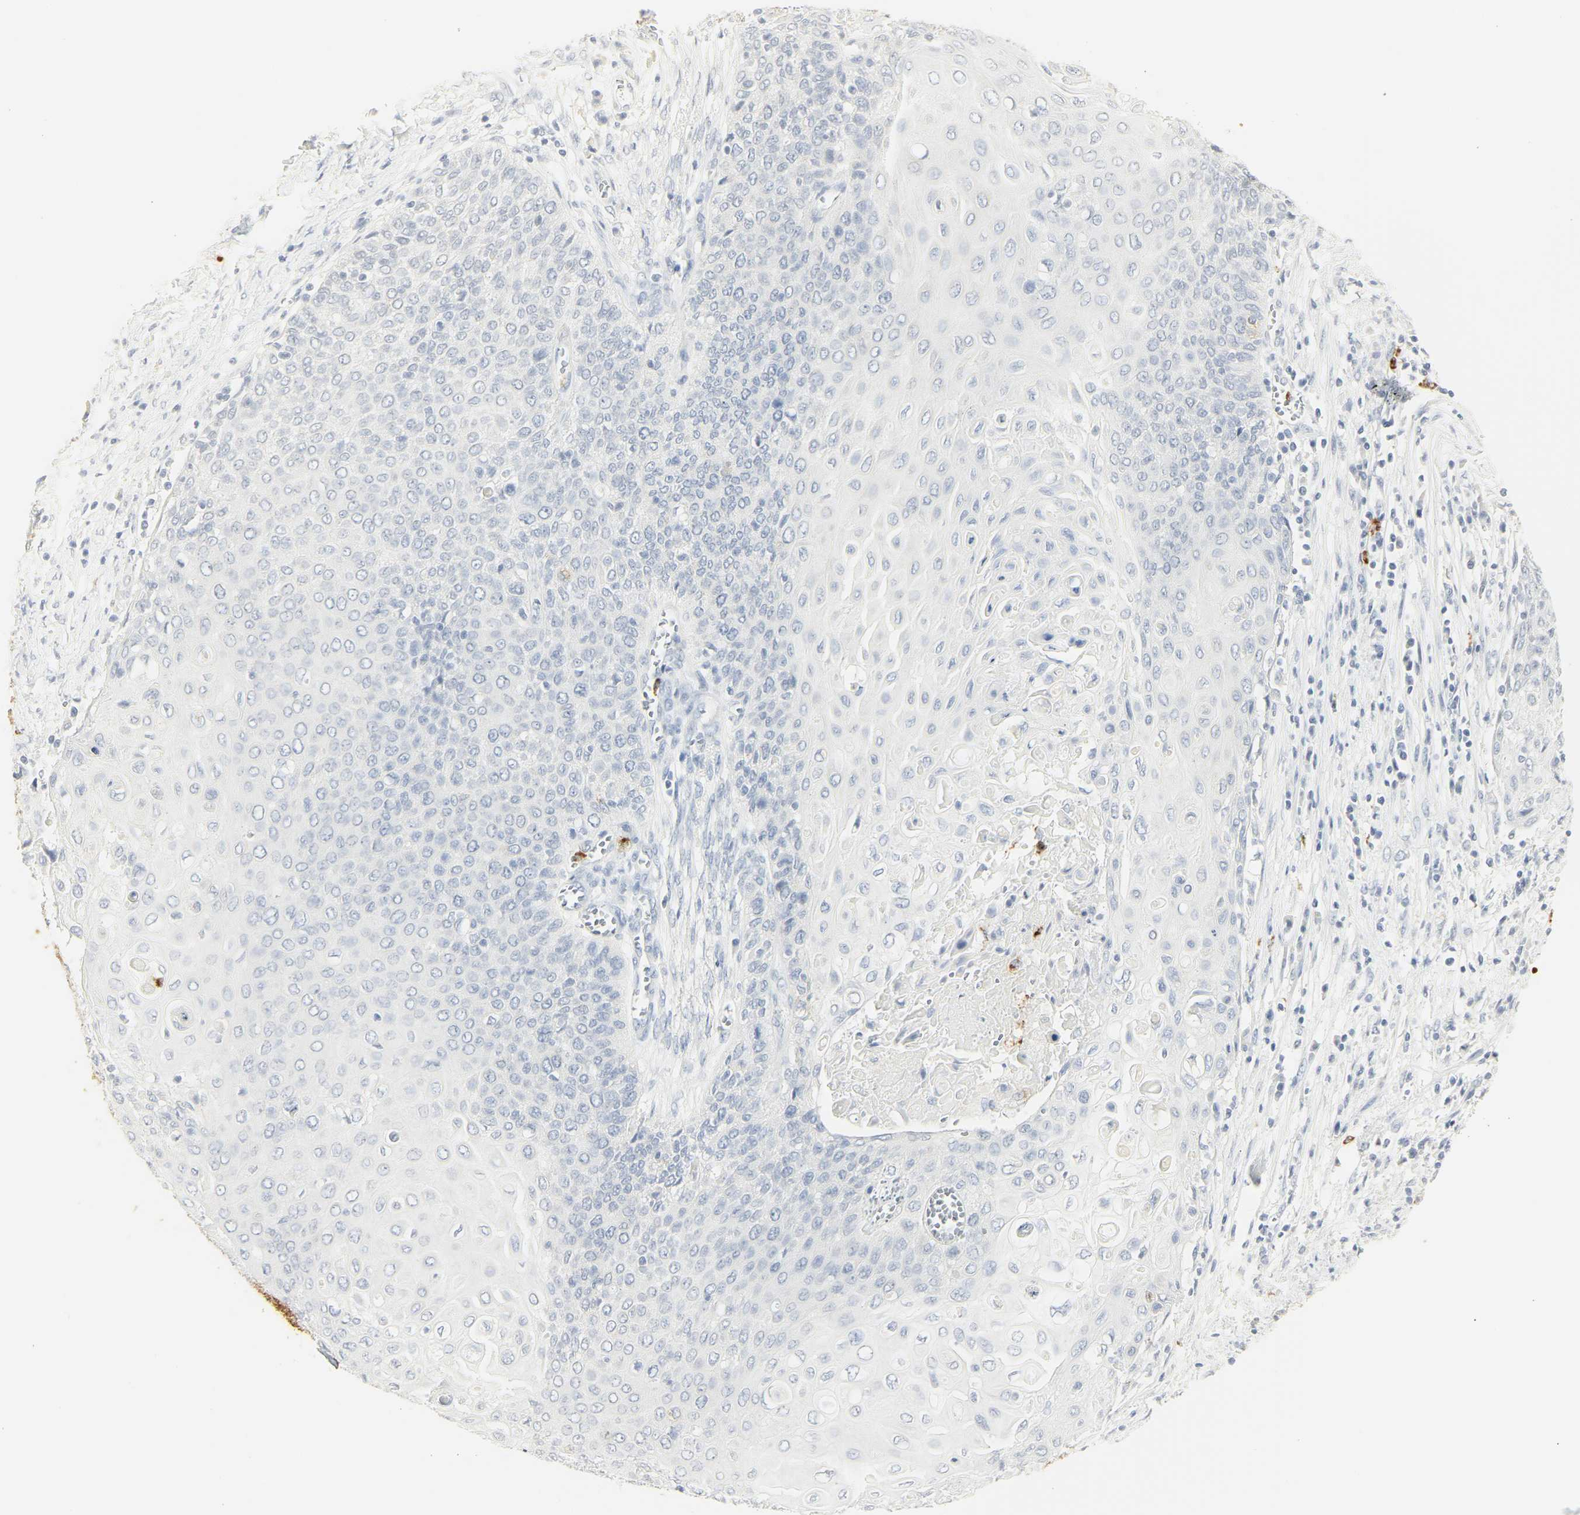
{"staining": {"intensity": "negative", "quantity": "none", "location": "none"}, "tissue": "cervical cancer", "cell_type": "Tumor cells", "image_type": "cancer", "snomed": [{"axis": "morphology", "description": "Squamous cell carcinoma, NOS"}, {"axis": "topography", "description": "Cervix"}], "caption": "Tumor cells show no significant positivity in squamous cell carcinoma (cervical).", "gene": "MPO", "patient": {"sex": "female", "age": 39}}